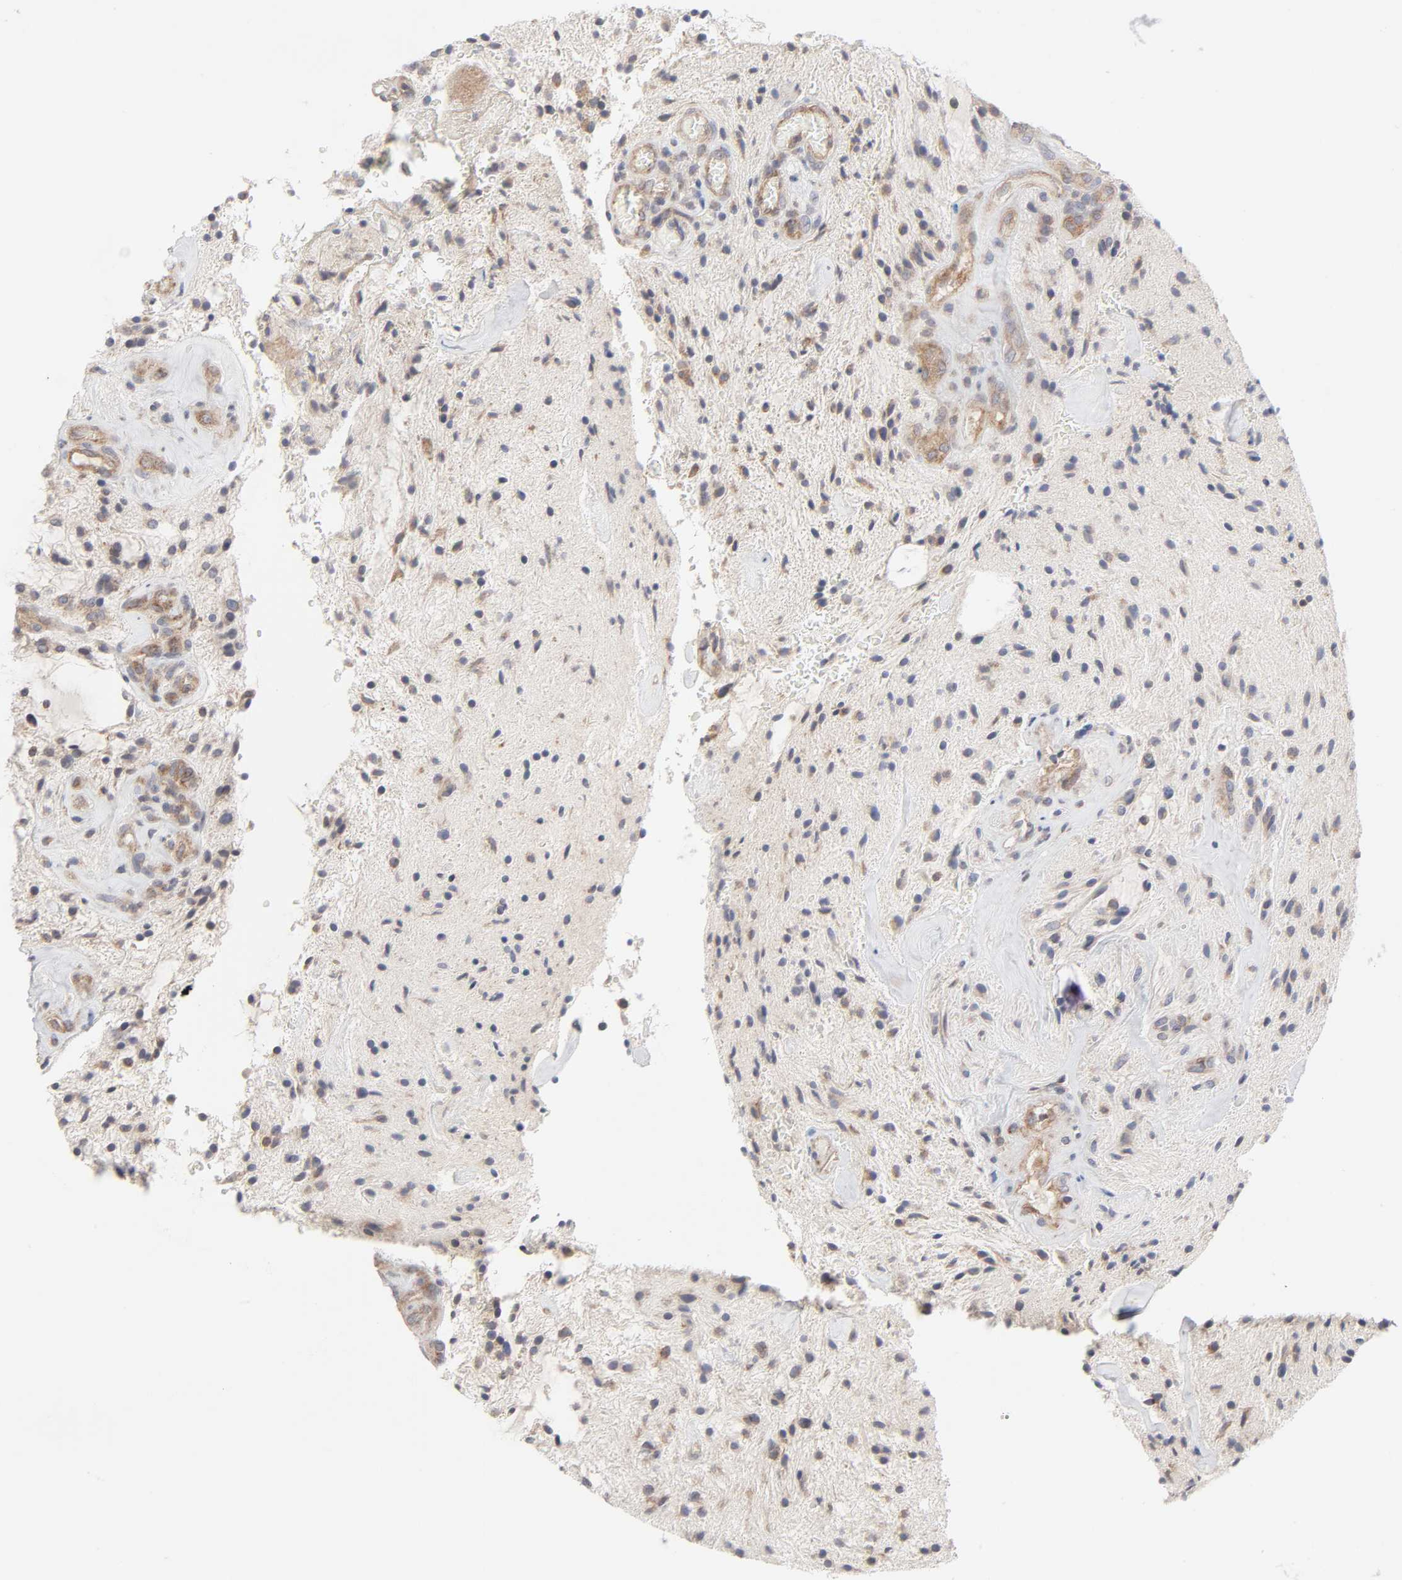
{"staining": {"intensity": "weak", "quantity": ">75%", "location": "cytoplasmic/membranous"}, "tissue": "glioma", "cell_type": "Tumor cells", "image_type": "cancer", "snomed": [{"axis": "morphology", "description": "Glioma, malignant, NOS"}, {"axis": "topography", "description": "Cerebellum"}], "caption": "Glioma stained for a protein shows weak cytoplasmic/membranous positivity in tumor cells.", "gene": "IL4R", "patient": {"sex": "female", "age": 10}}